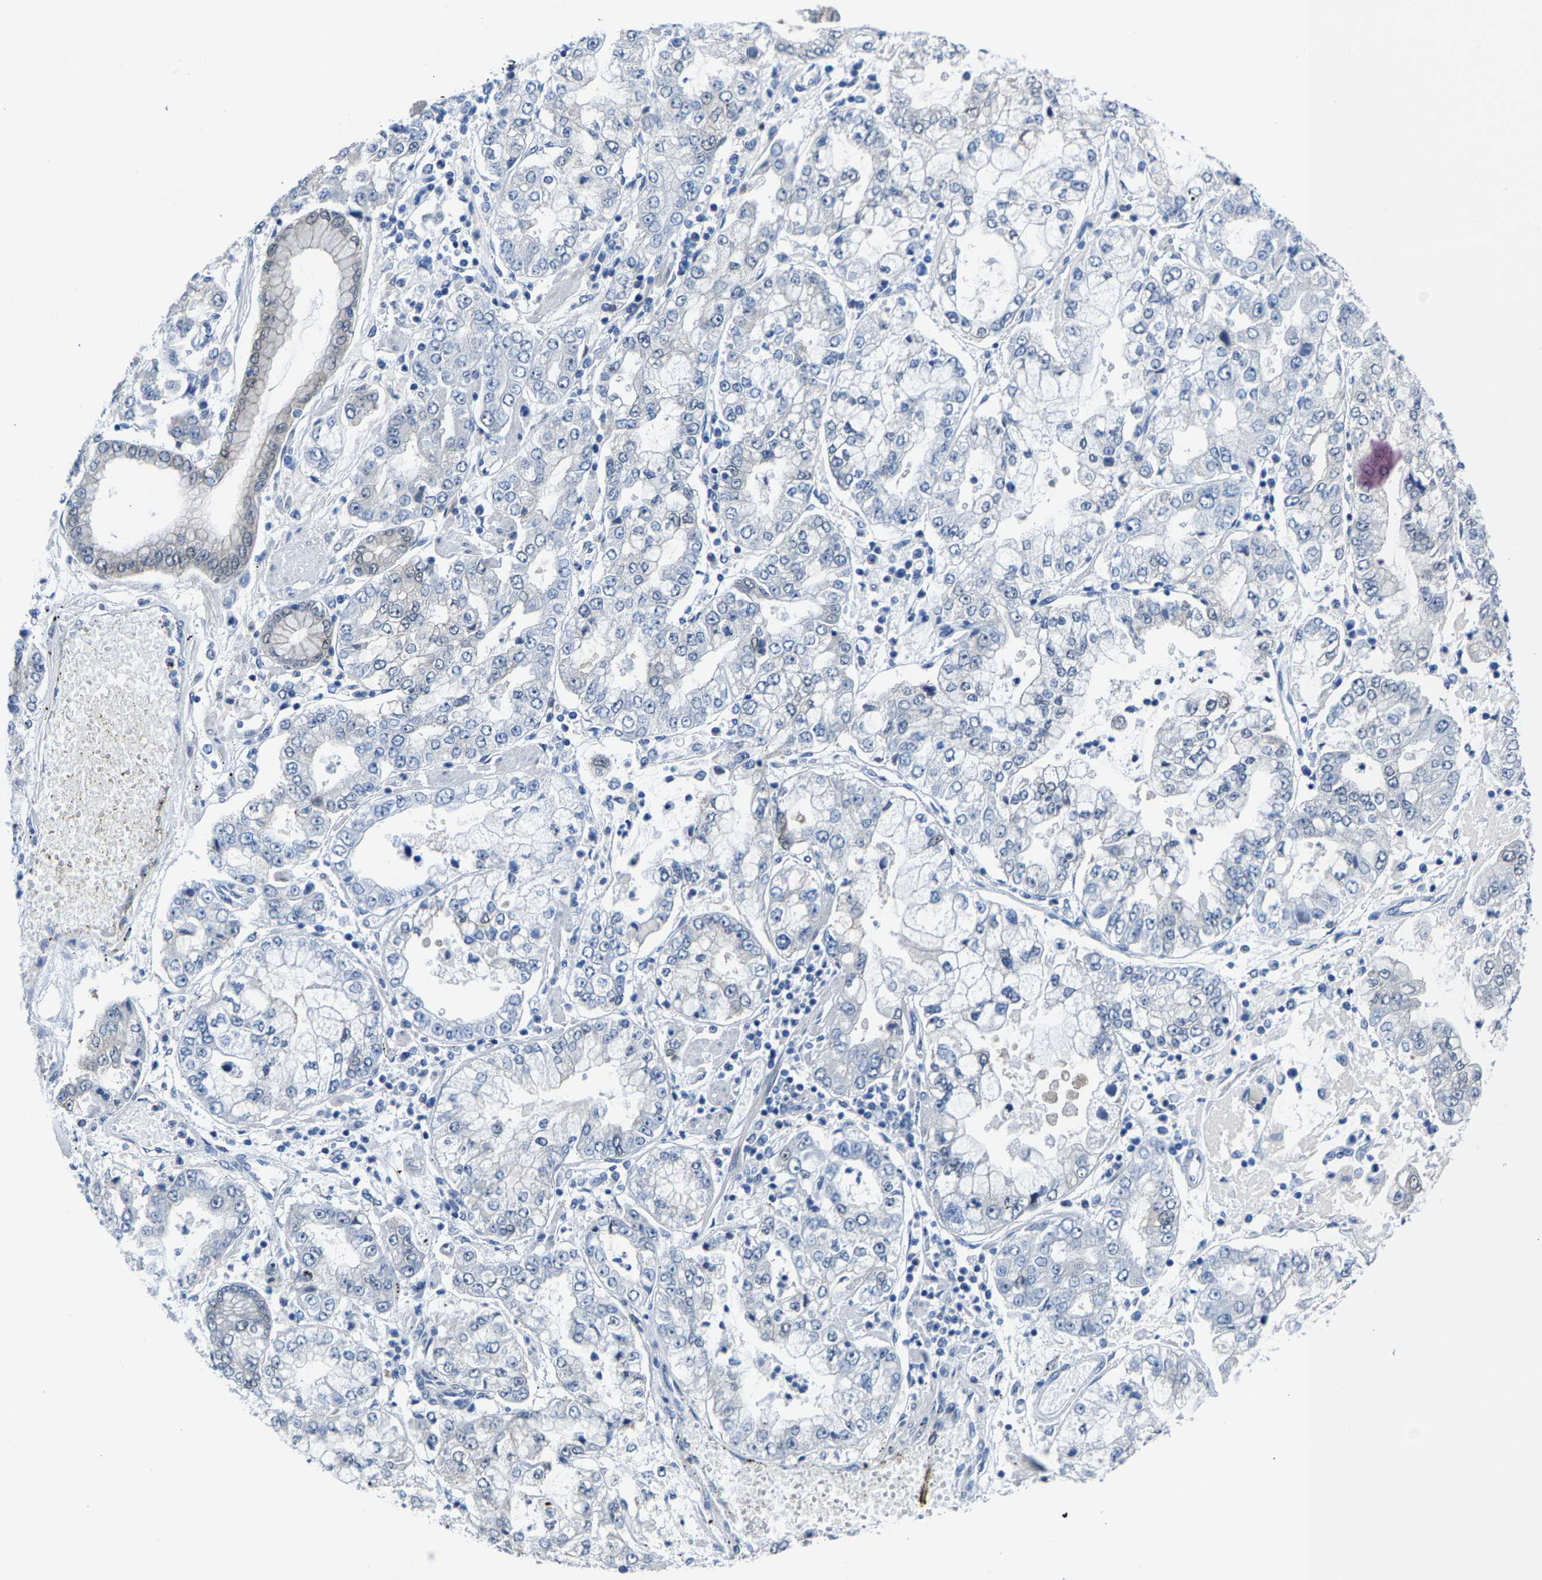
{"staining": {"intensity": "negative", "quantity": "none", "location": "none"}, "tissue": "stomach cancer", "cell_type": "Tumor cells", "image_type": "cancer", "snomed": [{"axis": "morphology", "description": "Adenocarcinoma, NOS"}, {"axis": "topography", "description": "Stomach"}], "caption": "DAB (3,3'-diaminobenzidine) immunohistochemical staining of human stomach adenocarcinoma shows no significant positivity in tumor cells. (DAB (3,3'-diaminobenzidine) immunohistochemistry (IHC) visualized using brightfield microscopy, high magnification).", "gene": "SSH3", "patient": {"sex": "male", "age": 76}}